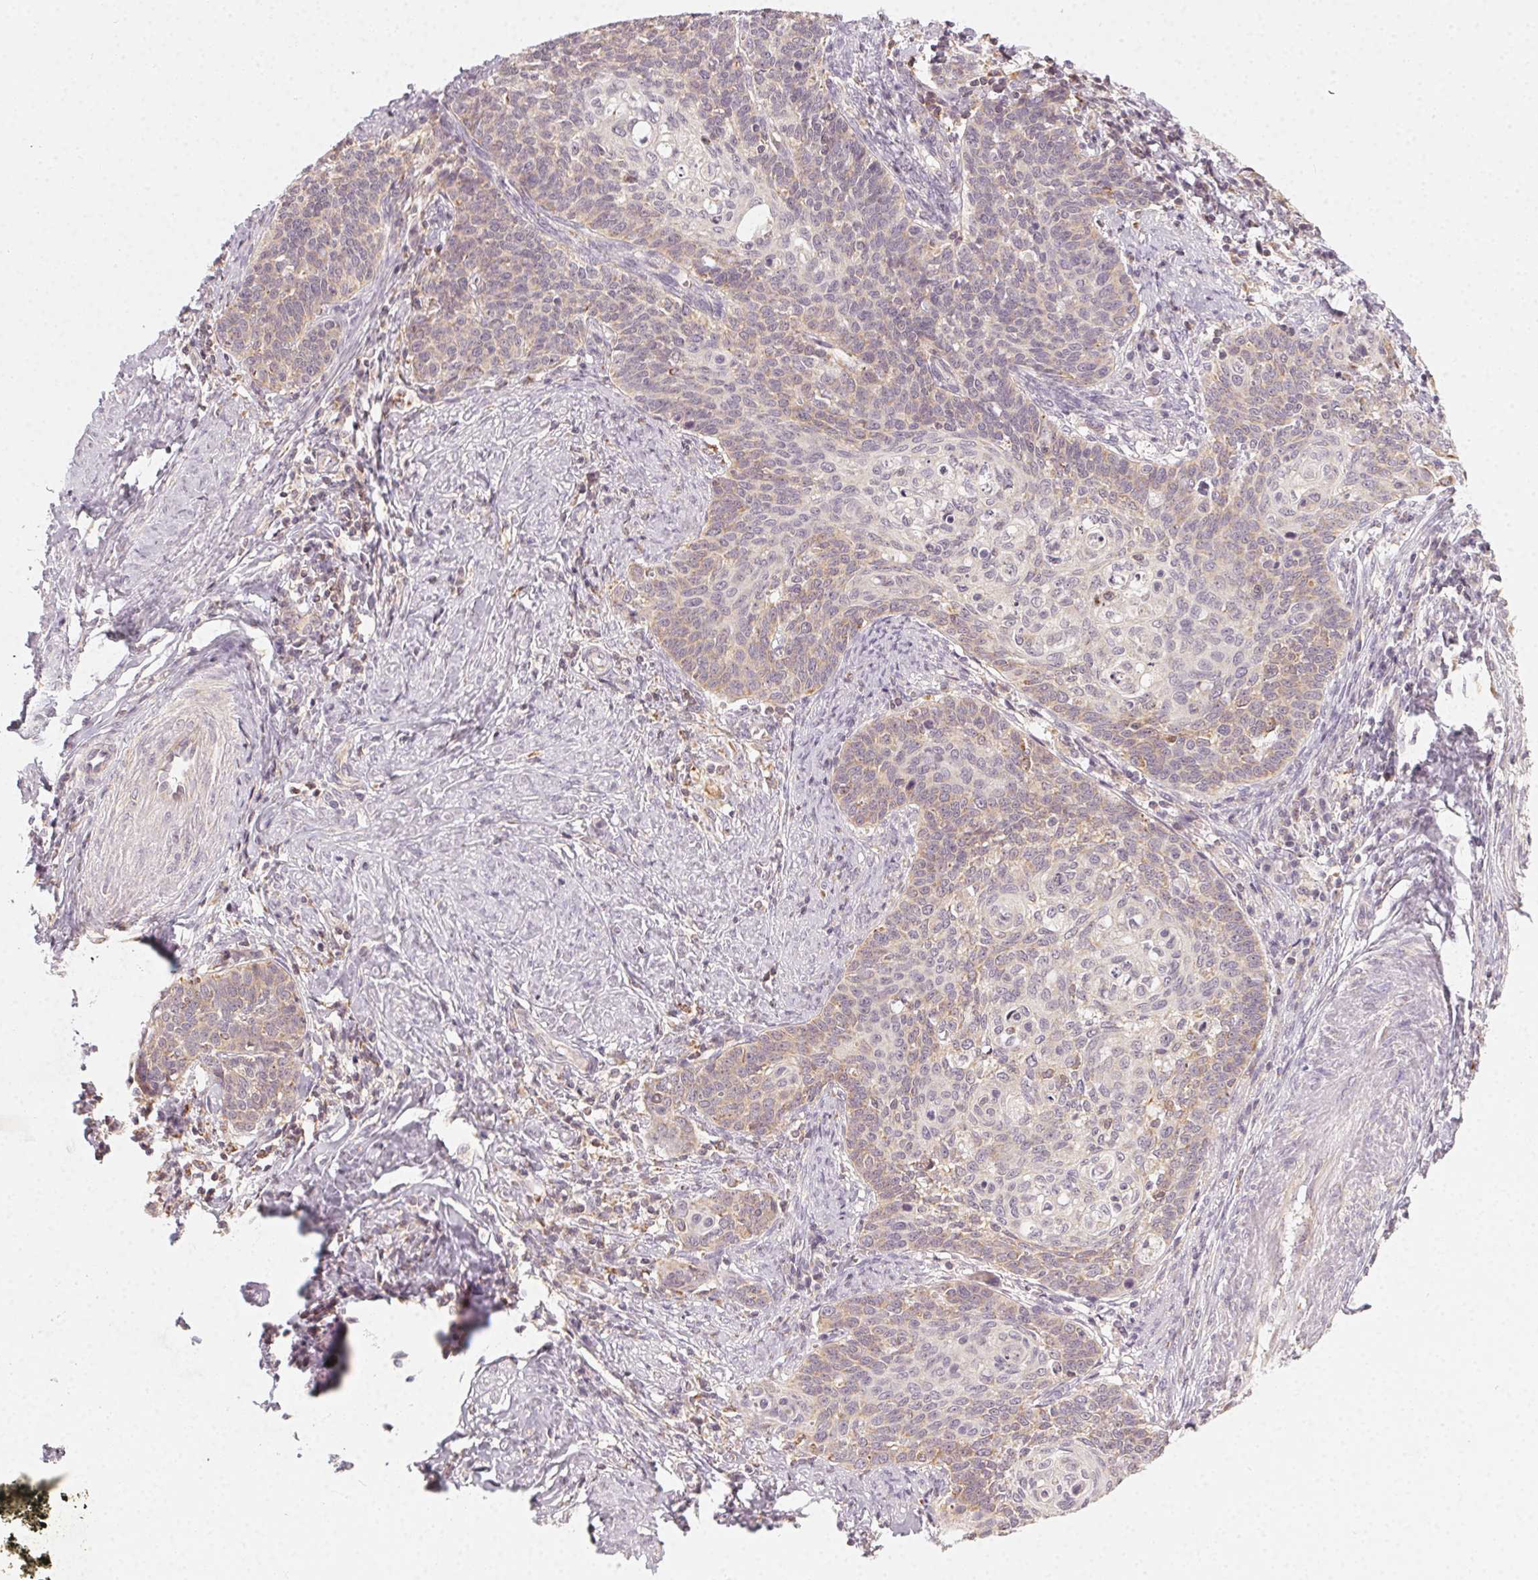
{"staining": {"intensity": "weak", "quantity": "<25%", "location": "cytoplasmic/membranous"}, "tissue": "cervical cancer", "cell_type": "Tumor cells", "image_type": "cancer", "snomed": [{"axis": "morphology", "description": "Normal tissue, NOS"}, {"axis": "morphology", "description": "Squamous cell carcinoma, NOS"}, {"axis": "topography", "description": "Cervix"}], "caption": "Immunohistochemistry histopathology image of cervical cancer (squamous cell carcinoma) stained for a protein (brown), which exhibits no staining in tumor cells. (DAB (3,3'-diaminobenzidine) immunohistochemistry with hematoxylin counter stain).", "gene": "NCOA4", "patient": {"sex": "female", "age": 39}}